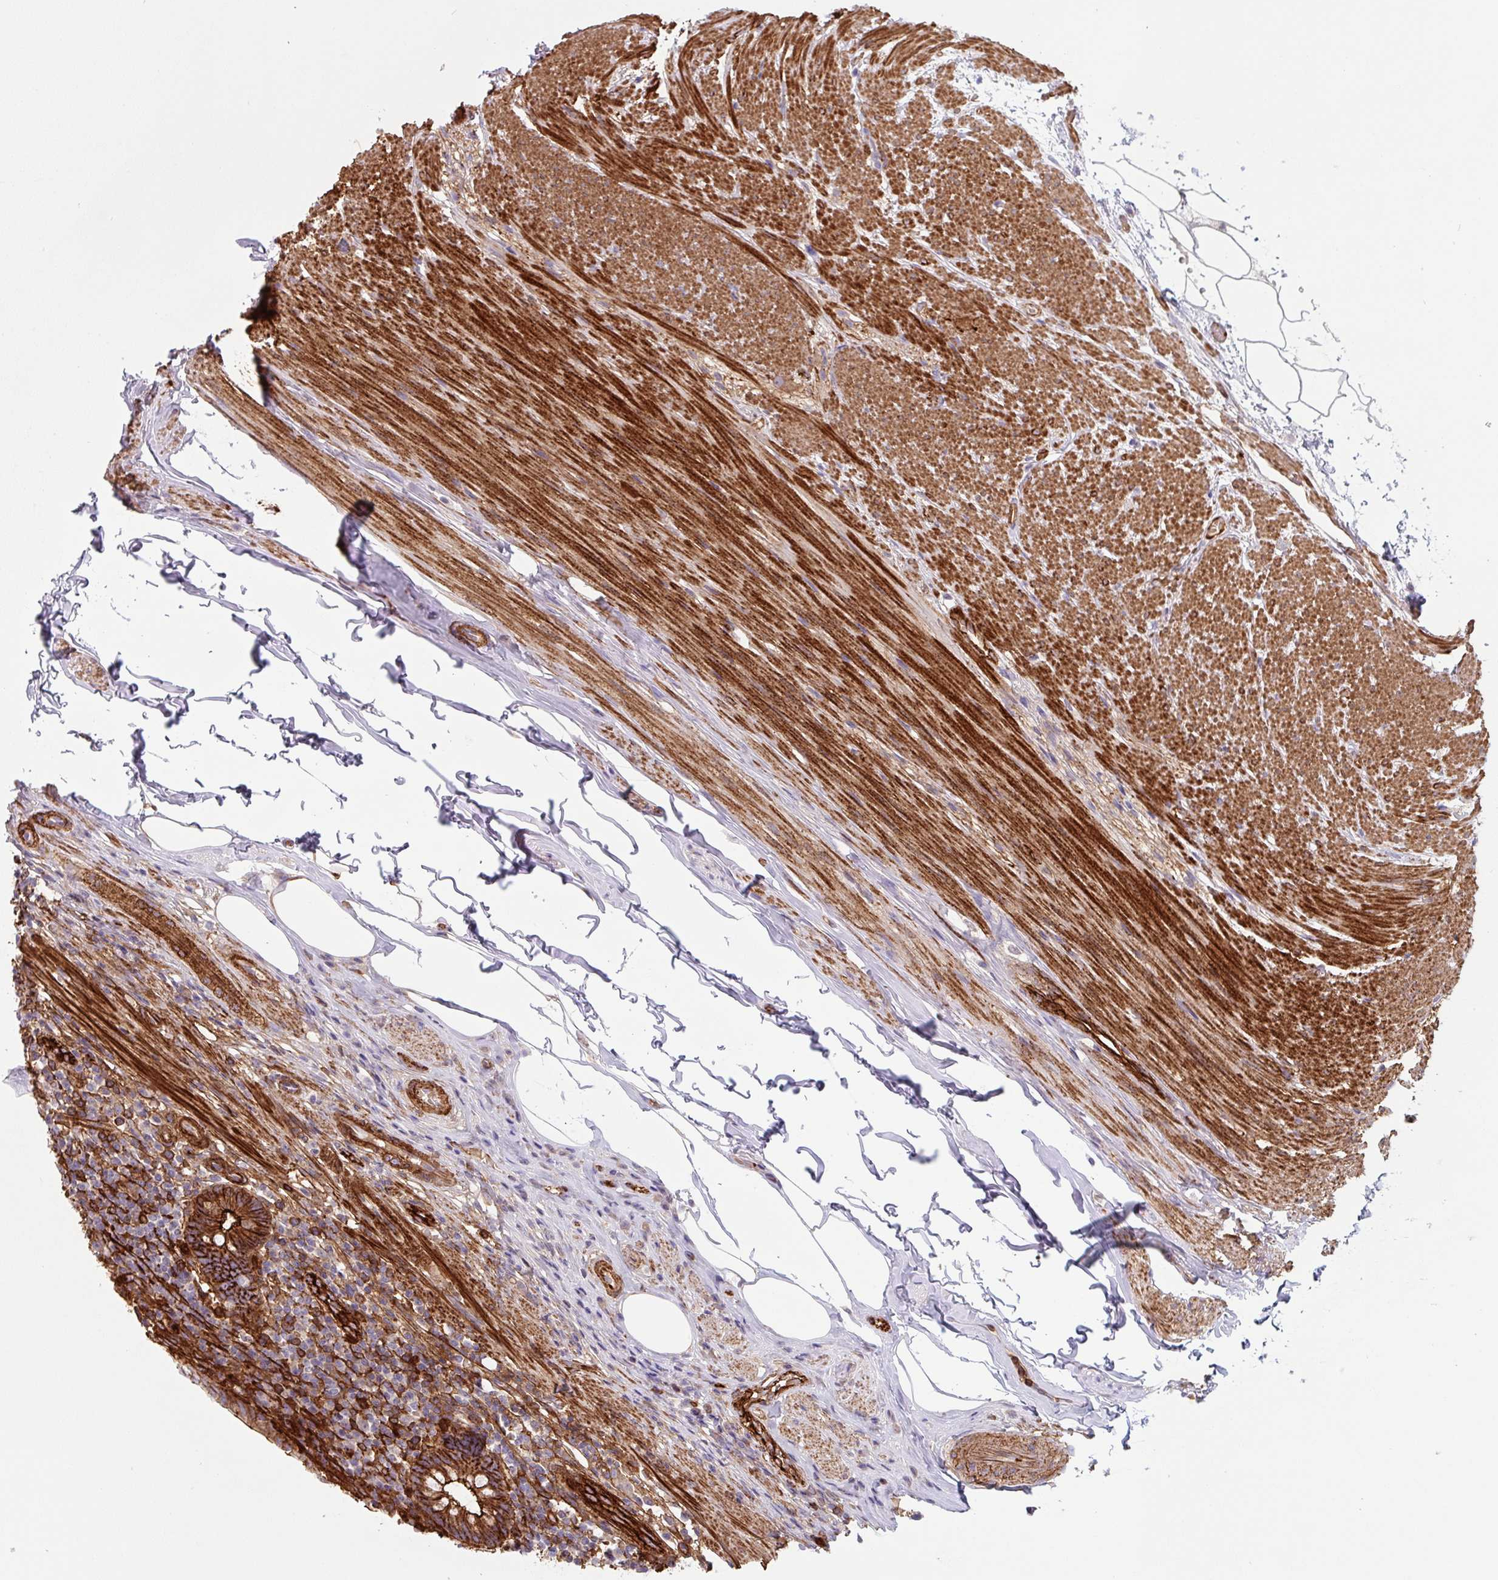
{"staining": {"intensity": "strong", "quantity": "25%-75%", "location": "cytoplasmic/membranous"}, "tissue": "appendix", "cell_type": "Glandular cells", "image_type": "normal", "snomed": [{"axis": "morphology", "description": "Normal tissue, NOS"}, {"axis": "topography", "description": "Appendix"}], "caption": "The histopathology image exhibits staining of unremarkable appendix, revealing strong cytoplasmic/membranous protein staining (brown color) within glandular cells.", "gene": "DHFR2", "patient": {"sex": "female", "age": 56}}